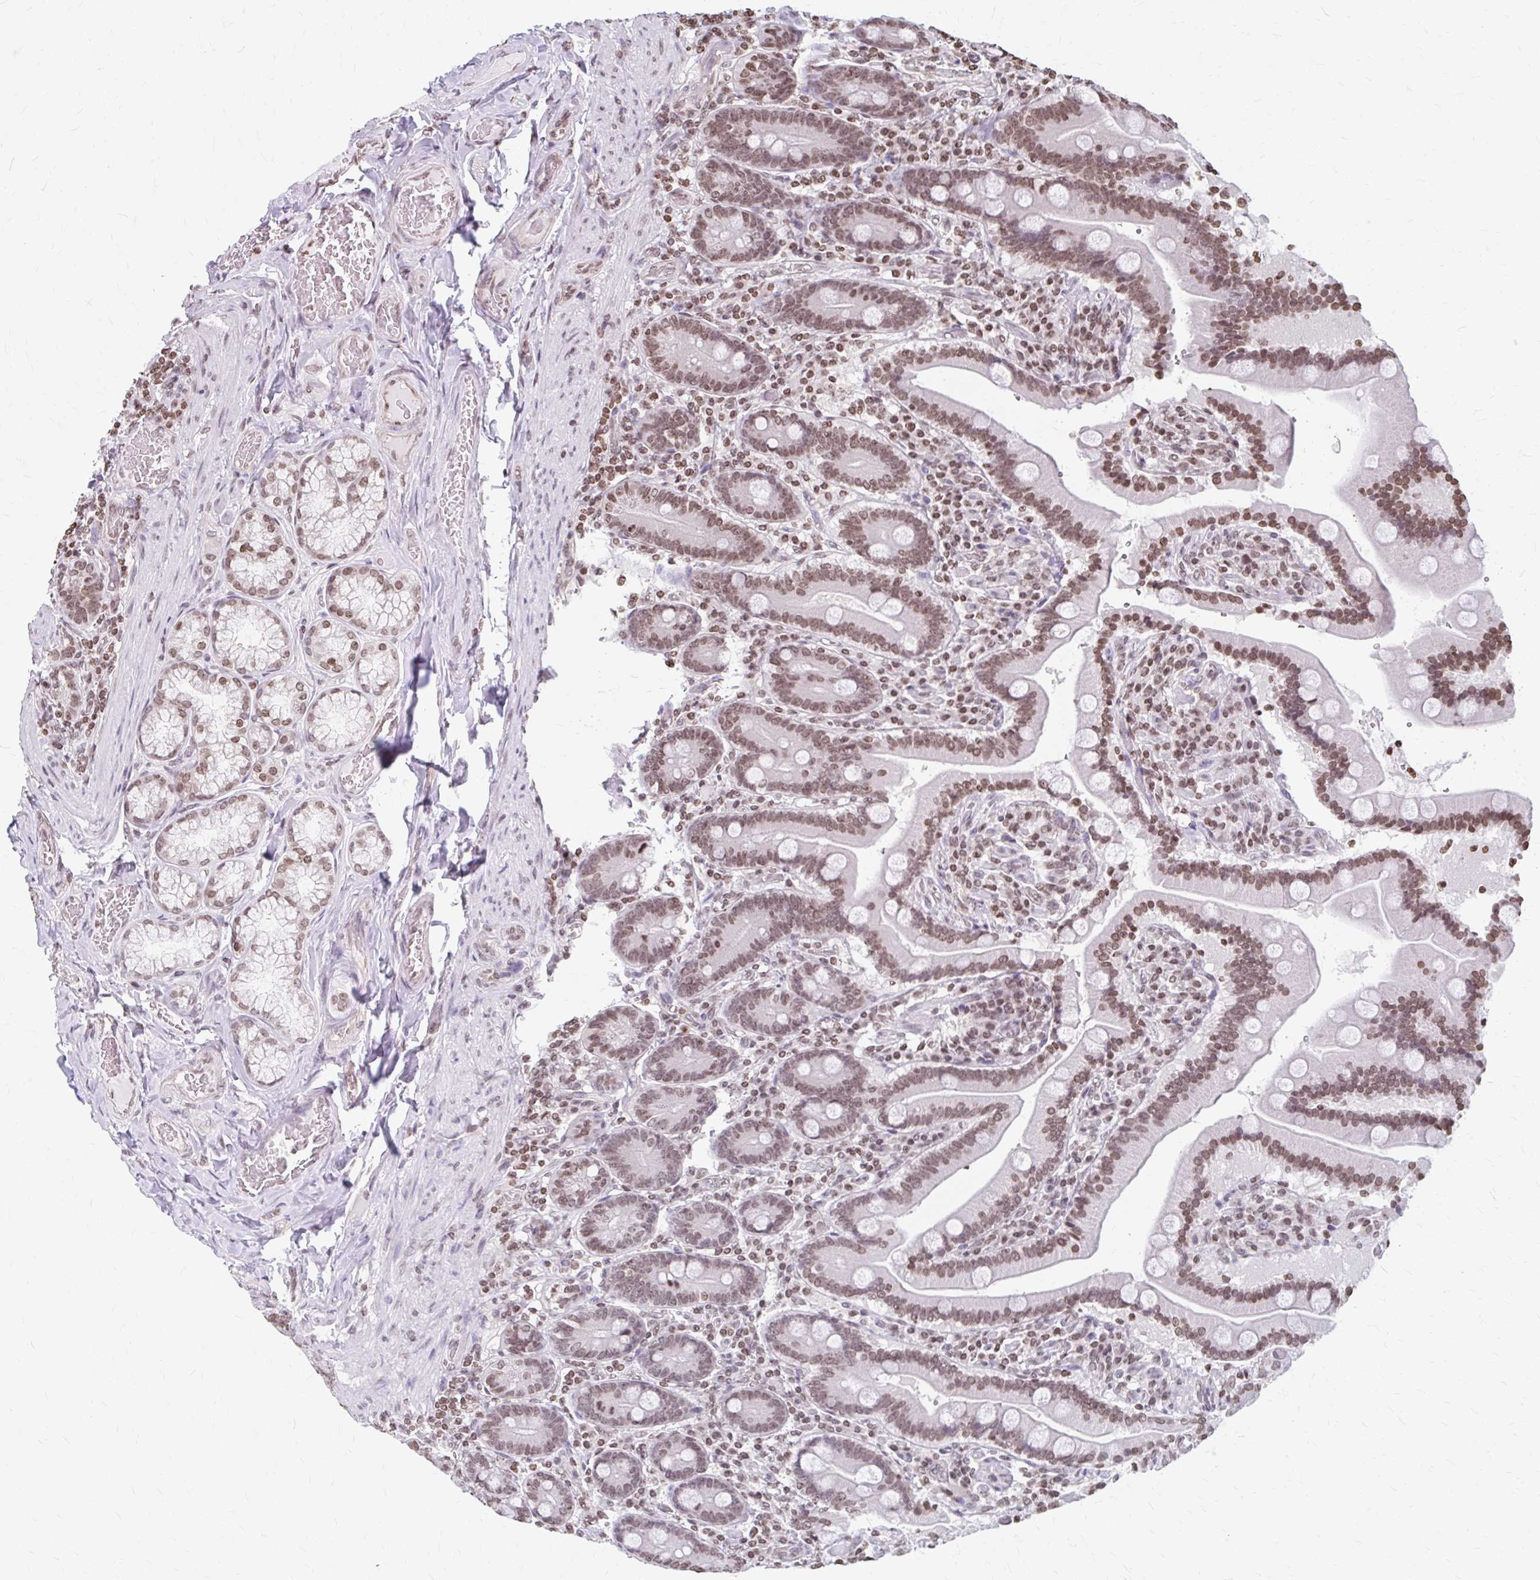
{"staining": {"intensity": "moderate", "quantity": ">75%", "location": "nuclear"}, "tissue": "duodenum", "cell_type": "Glandular cells", "image_type": "normal", "snomed": [{"axis": "morphology", "description": "Normal tissue, NOS"}, {"axis": "topography", "description": "Duodenum"}], "caption": "Approximately >75% of glandular cells in benign duodenum show moderate nuclear protein staining as visualized by brown immunohistochemical staining.", "gene": "ORC3", "patient": {"sex": "female", "age": 62}}